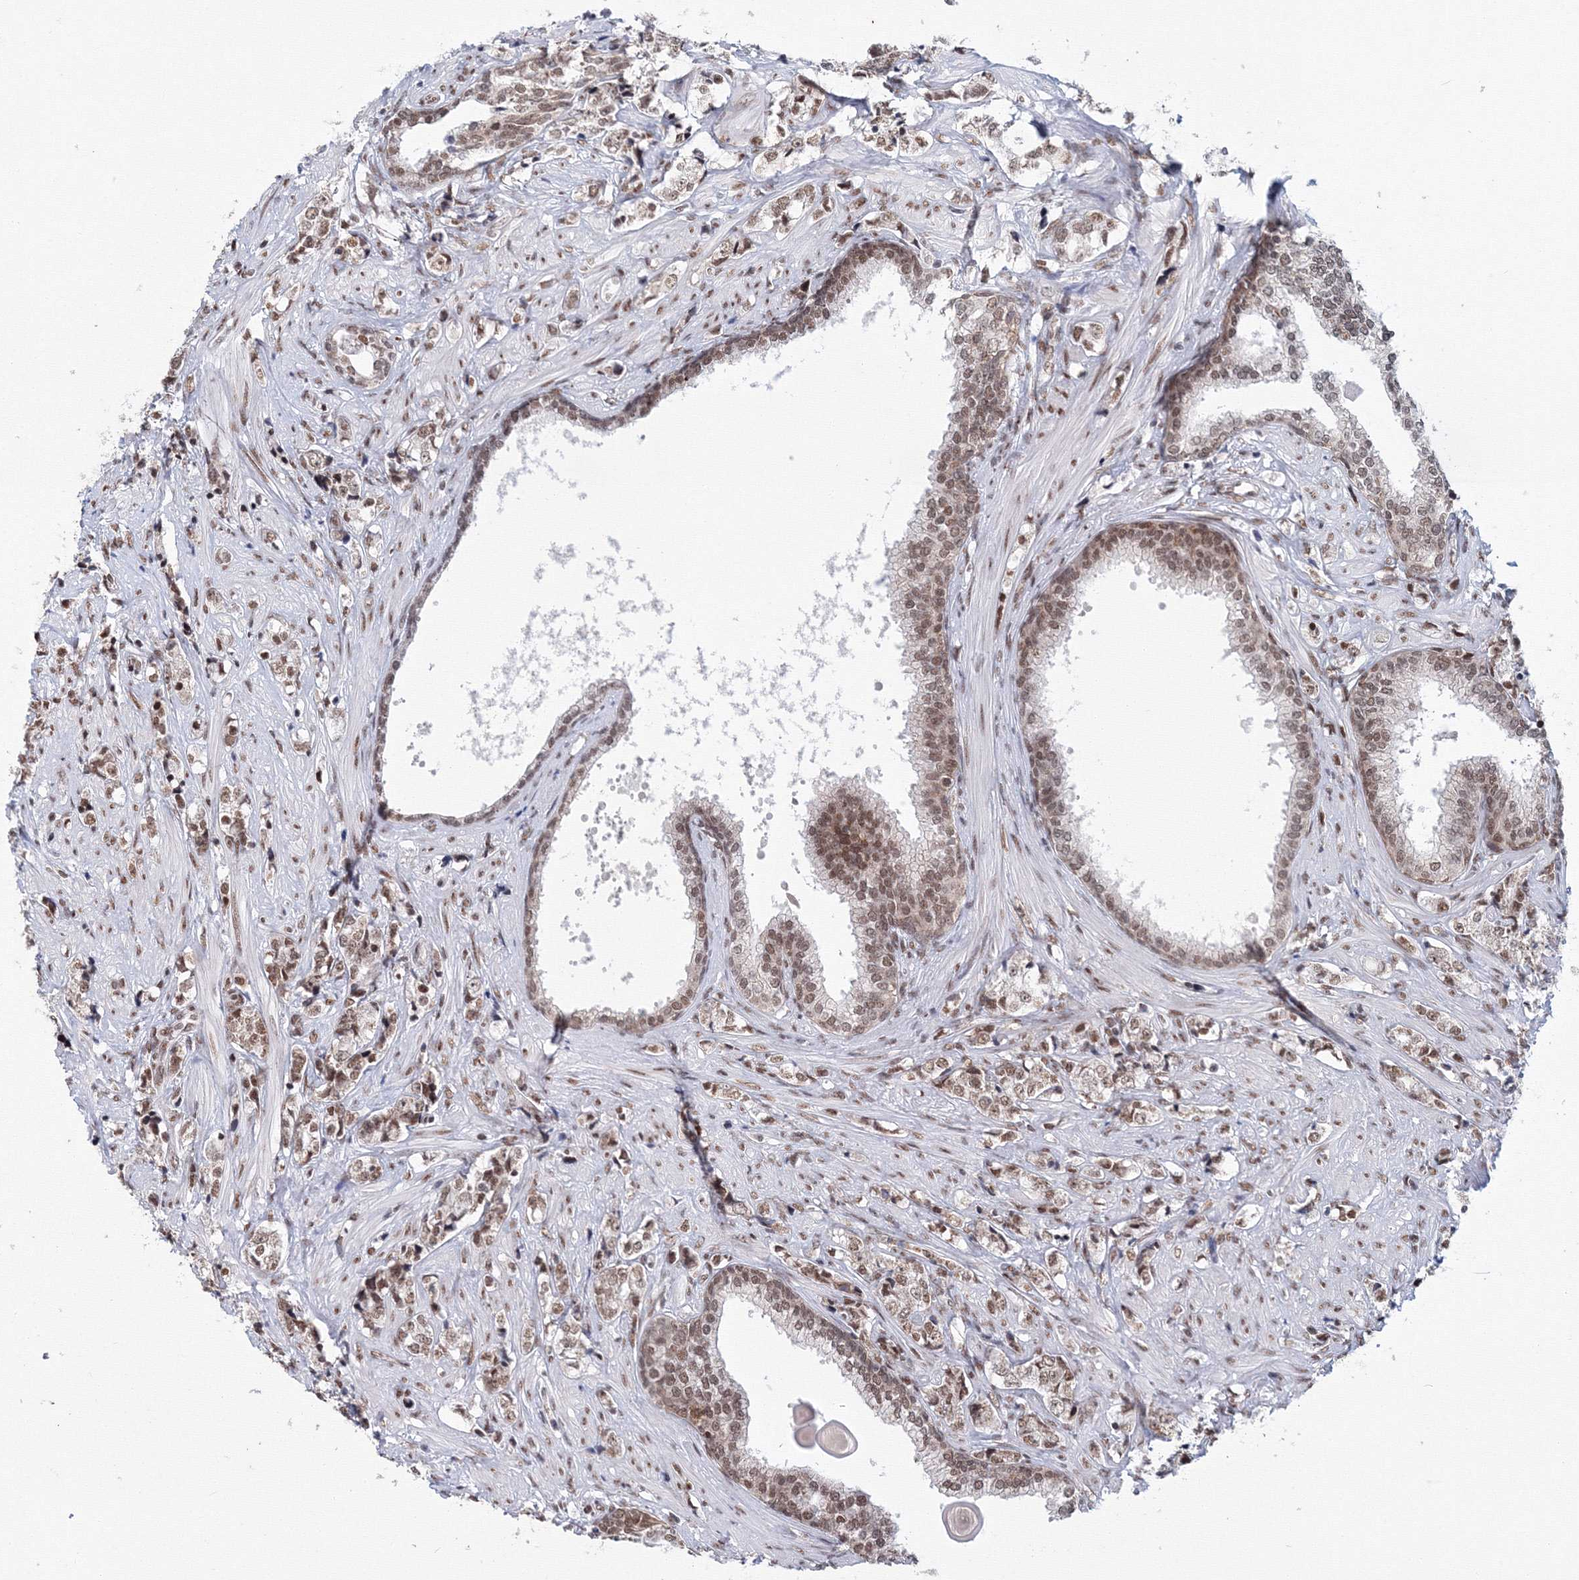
{"staining": {"intensity": "moderate", "quantity": ">75%", "location": "nuclear"}, "tissue": "prostate cancer", "cell_type": "Tumor cells", "image_type": "cancer", "snomed": [{"axis": "morphology", "description": "Adenocarcinoma, High grade"}, {"axis": "topography", "description": "Prostate"}], "caption": "There is medium levels of moderate nuclear positivity in tumor cells of prostate high-grade adenocarcinoma, as demonstrated by immunohistochemical staining (brown color).", "gene": "SF3B6", "patient": {"sex": "male", "age": 69}}